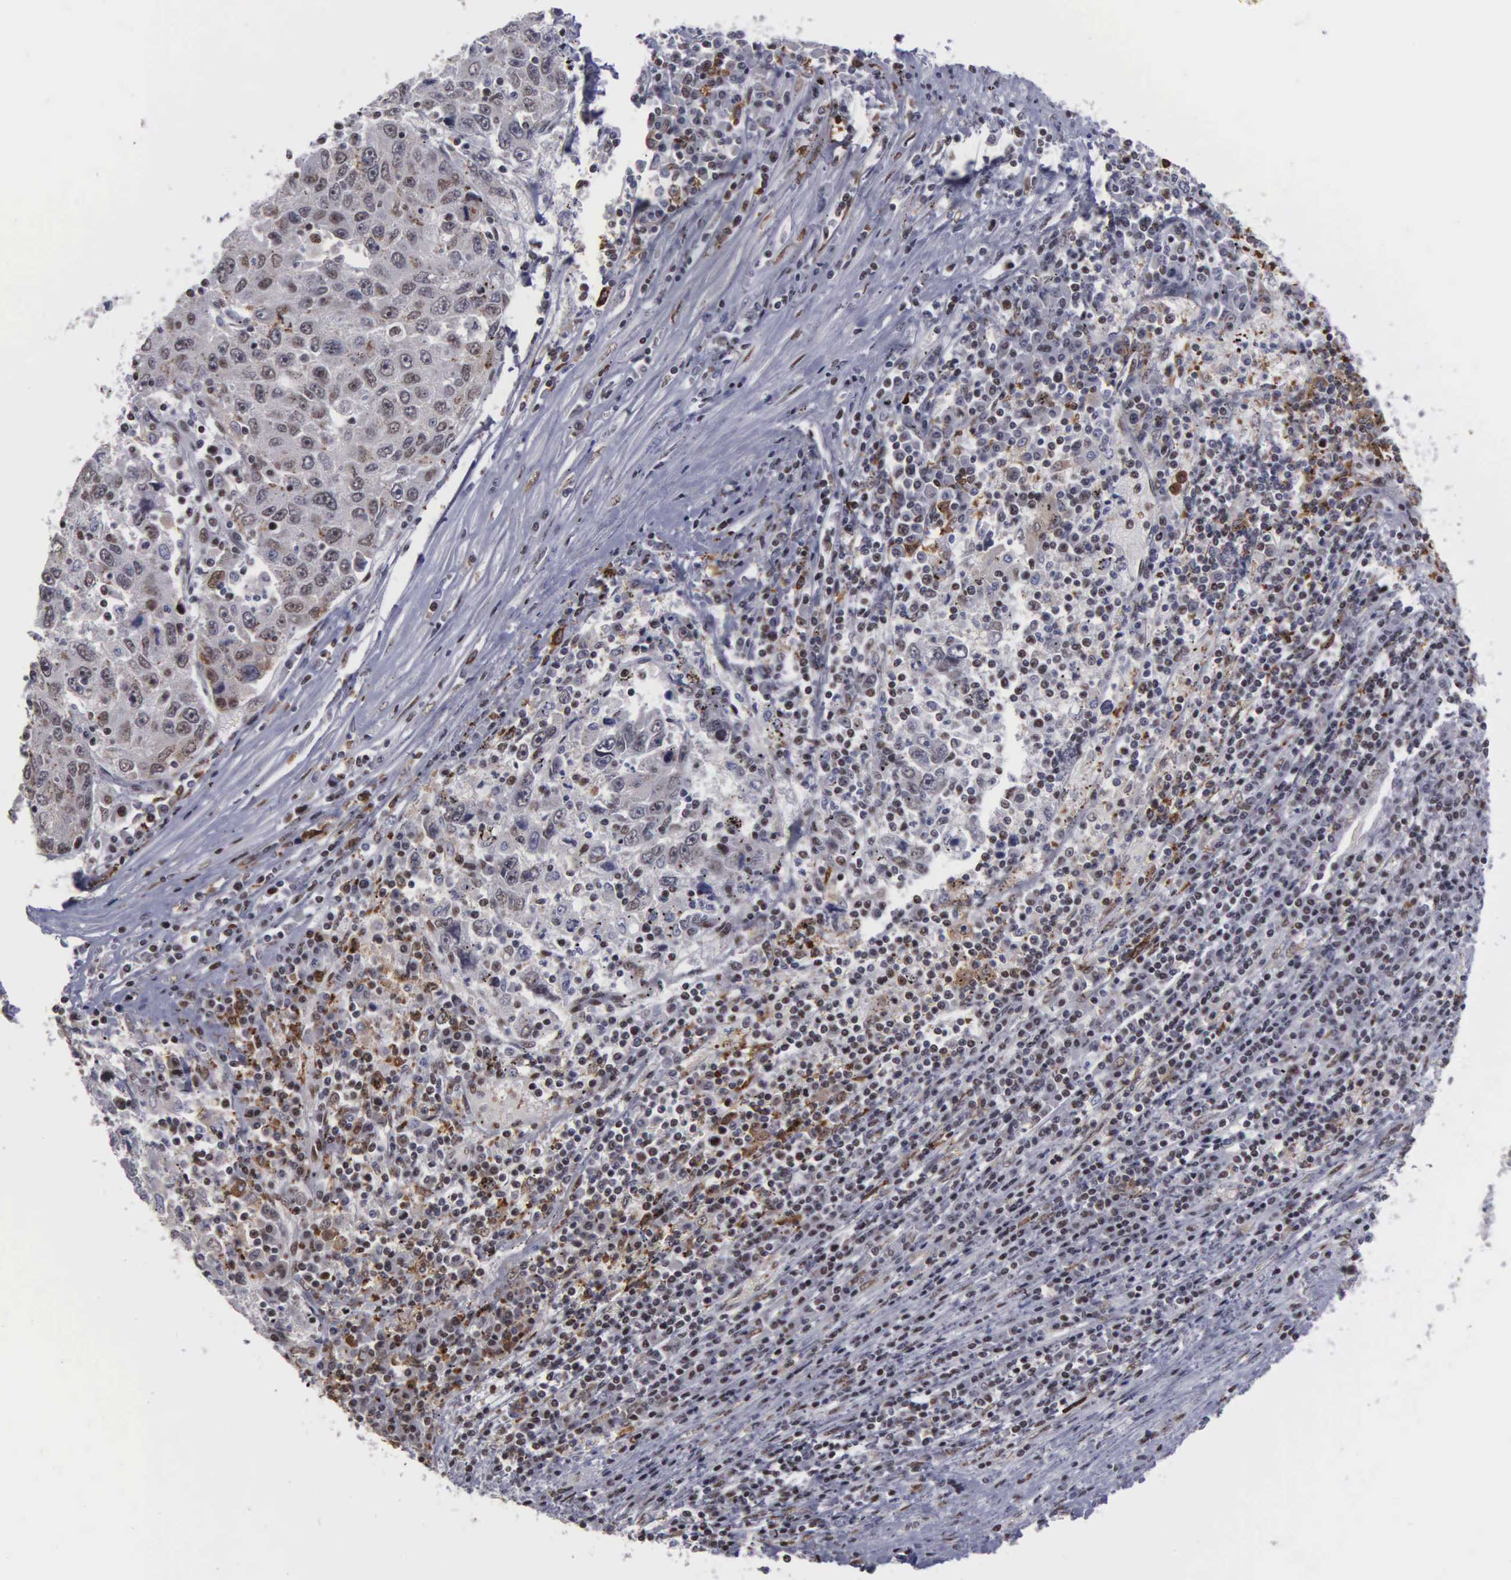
{"staining": {"intensity": "moderate", "quantity": "25%-75%", "location": "nuclear"}, "tissue": "liver cancer", "cell_type": "Tumor cells", "image_type": "cancer", "snomed": [{"axis": "morphology", "description": "Carcinoma, Hepatocellular, NOS"}, {"axis": "topography", "description": "Liver"}], "caption": "Immunohistochemical staining of liver cancer exhibits moderate nuclear protein expression in approximately 25%-75% of tumor cells.", "gene": "KIAA0586", "patient": {"sex": "male", "age": 49}}